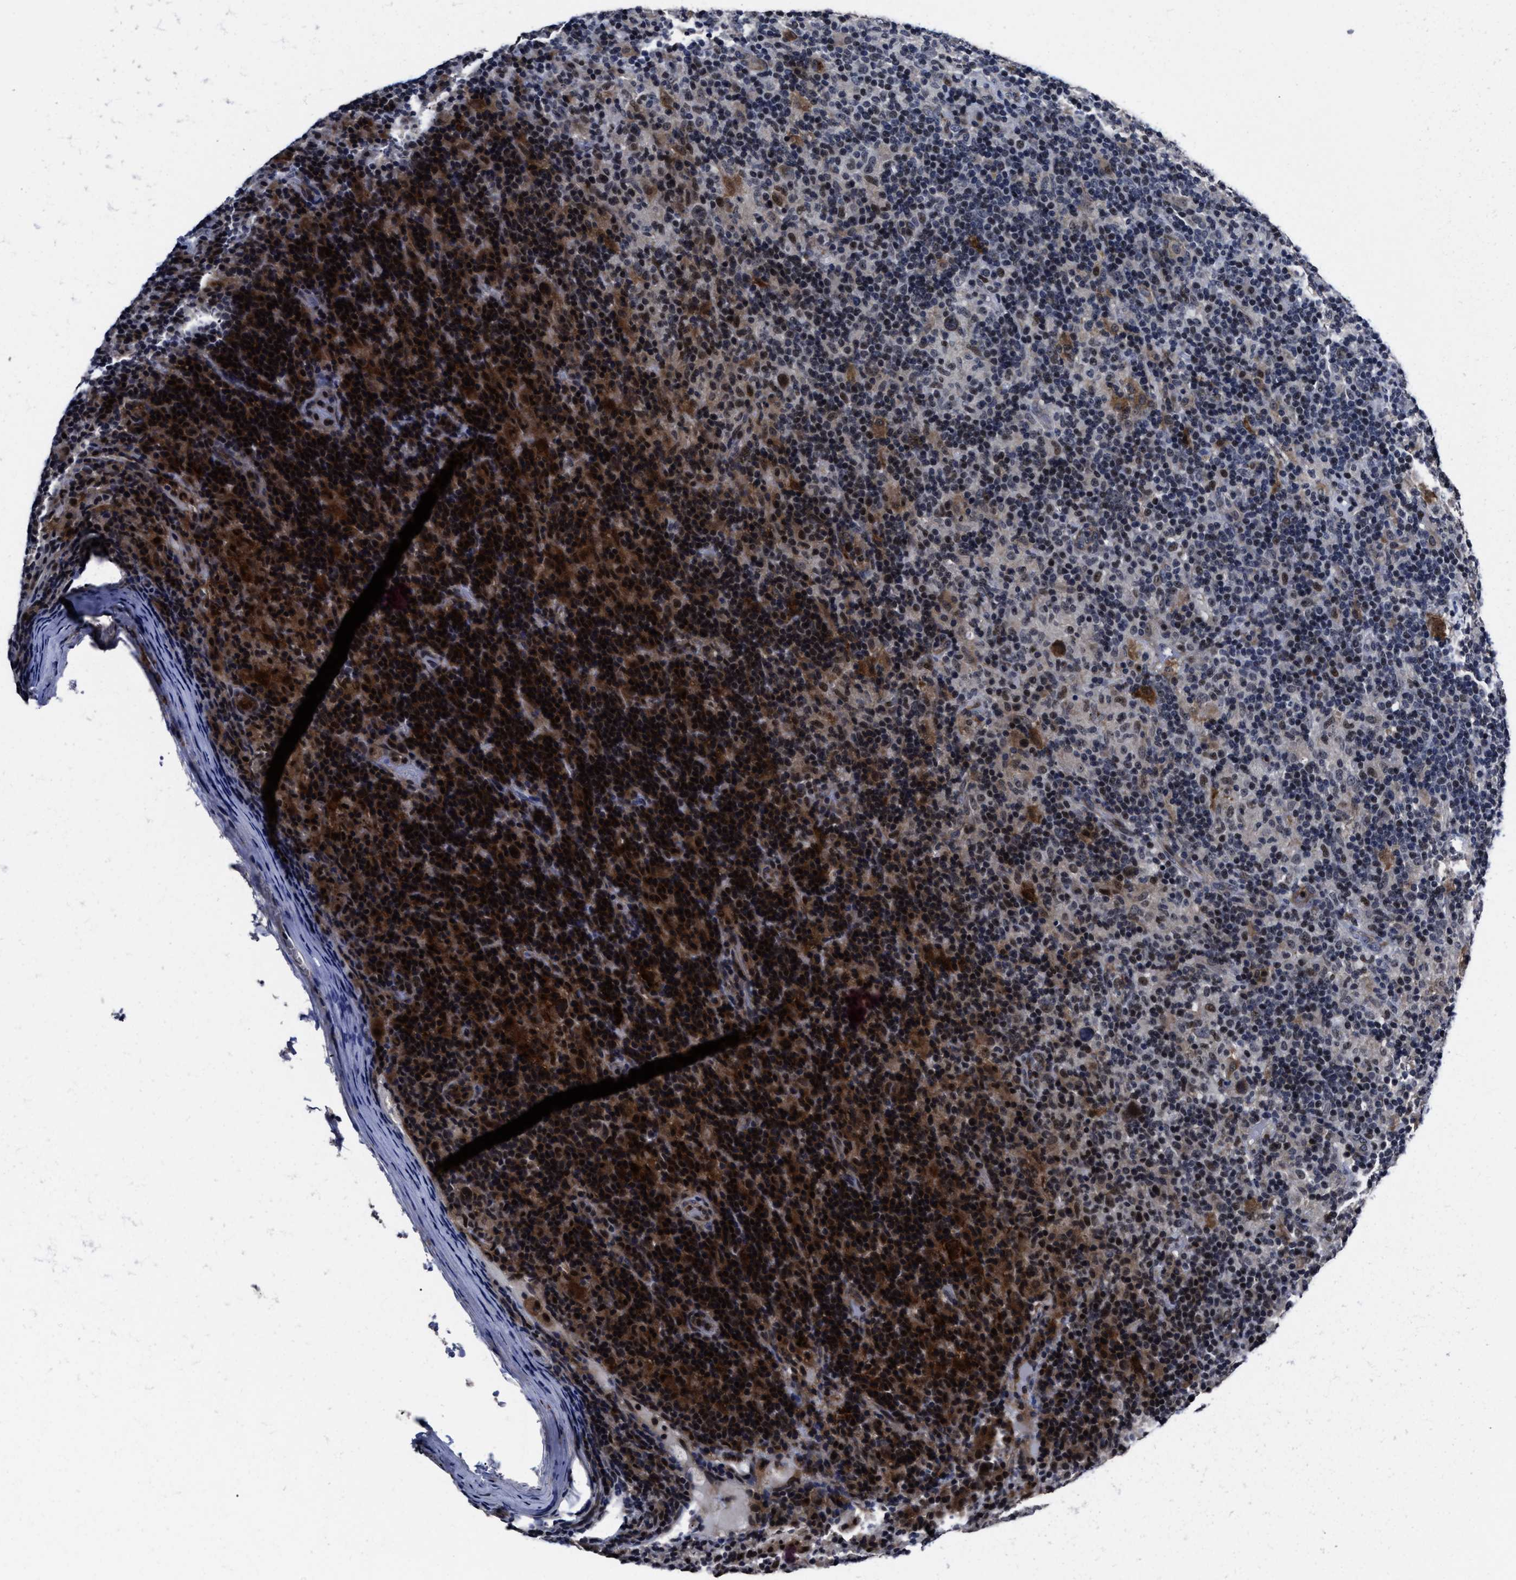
{"staining": {"intensity": "moderate", "quantity": "<25%", "location": "nuclear"}, "tissue": "lymphoma", "cell_type": "Tumor cells", "image_type": "cancer", "snomed": [{"axis": "morphology", "description": "Hodgkin's disease, NOS"}, {"axis": "topography", "description": "Lymph node"}], "caption": "DAB immunohistochemical staining of human lymphoma reveals moderate nuclear protein expression in about <25% of tumor cells. (DAB (3,3'-diaminobenzidine) IHC with brightfield microscopy, high magnification).", "gene": "RSBN1L", "patient": {"sex": "male", "age": 70}}